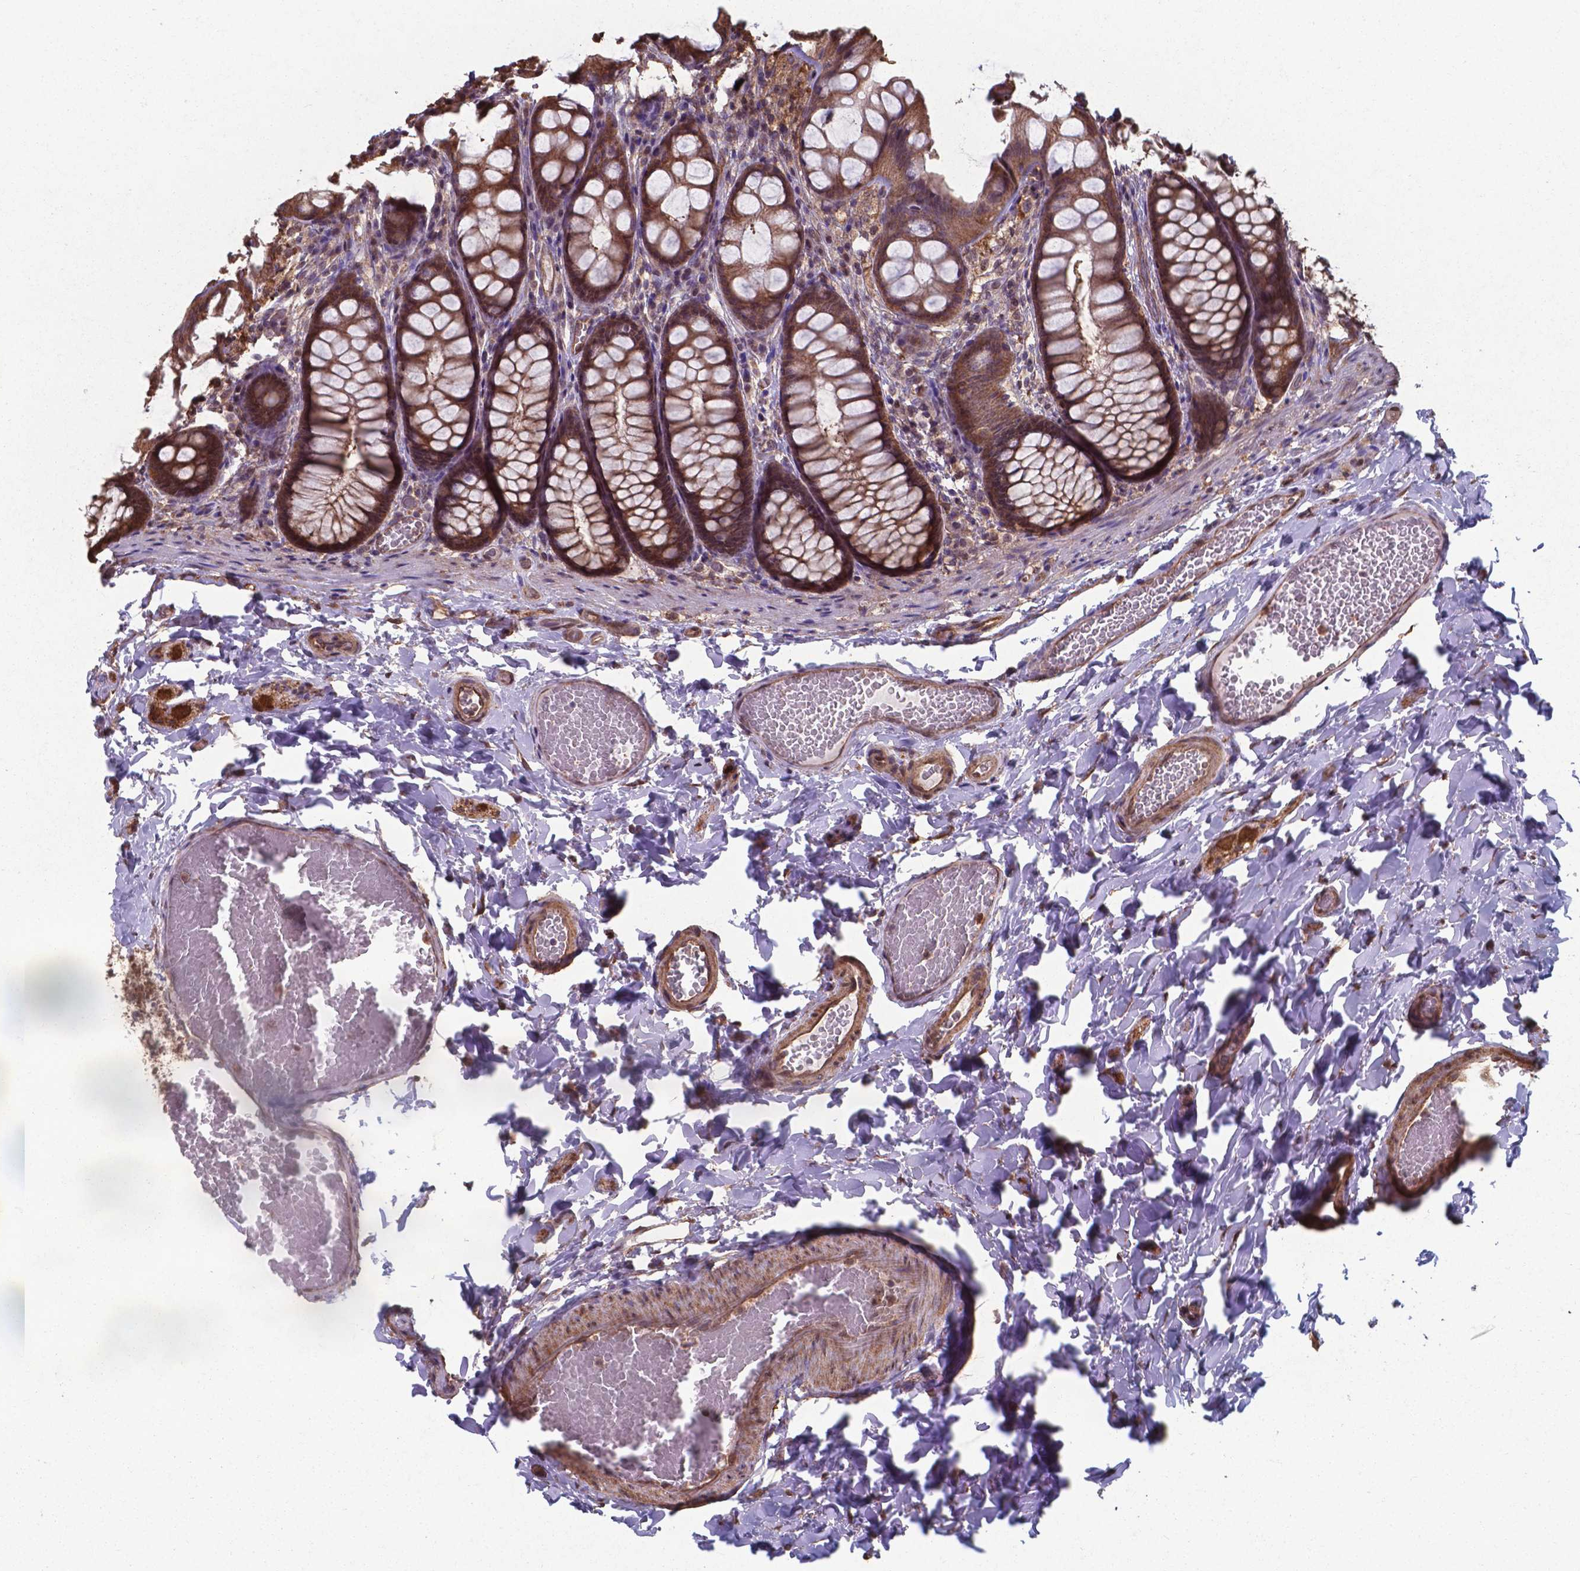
{"staining": {"intensity": "moderate", "quantity": ">75%", "location": "cytoplasmic/membranous,nuclear"}, "tissue": "colon", "cell_type": "Endothelial cells", "image_type": "normal", "snomed": [{"axis": "morphology", "description": "Normal tissue, NOS"}, {"axis": "topography", "description": "Colon"}], "caption": "Endothelial cells reveal moderate cytoplasmic/membranous,nuclear expression in approximately >75% of cells in normal colon.", "gene": "CHP2", "patient": {"sex": "male", "age": 47}}